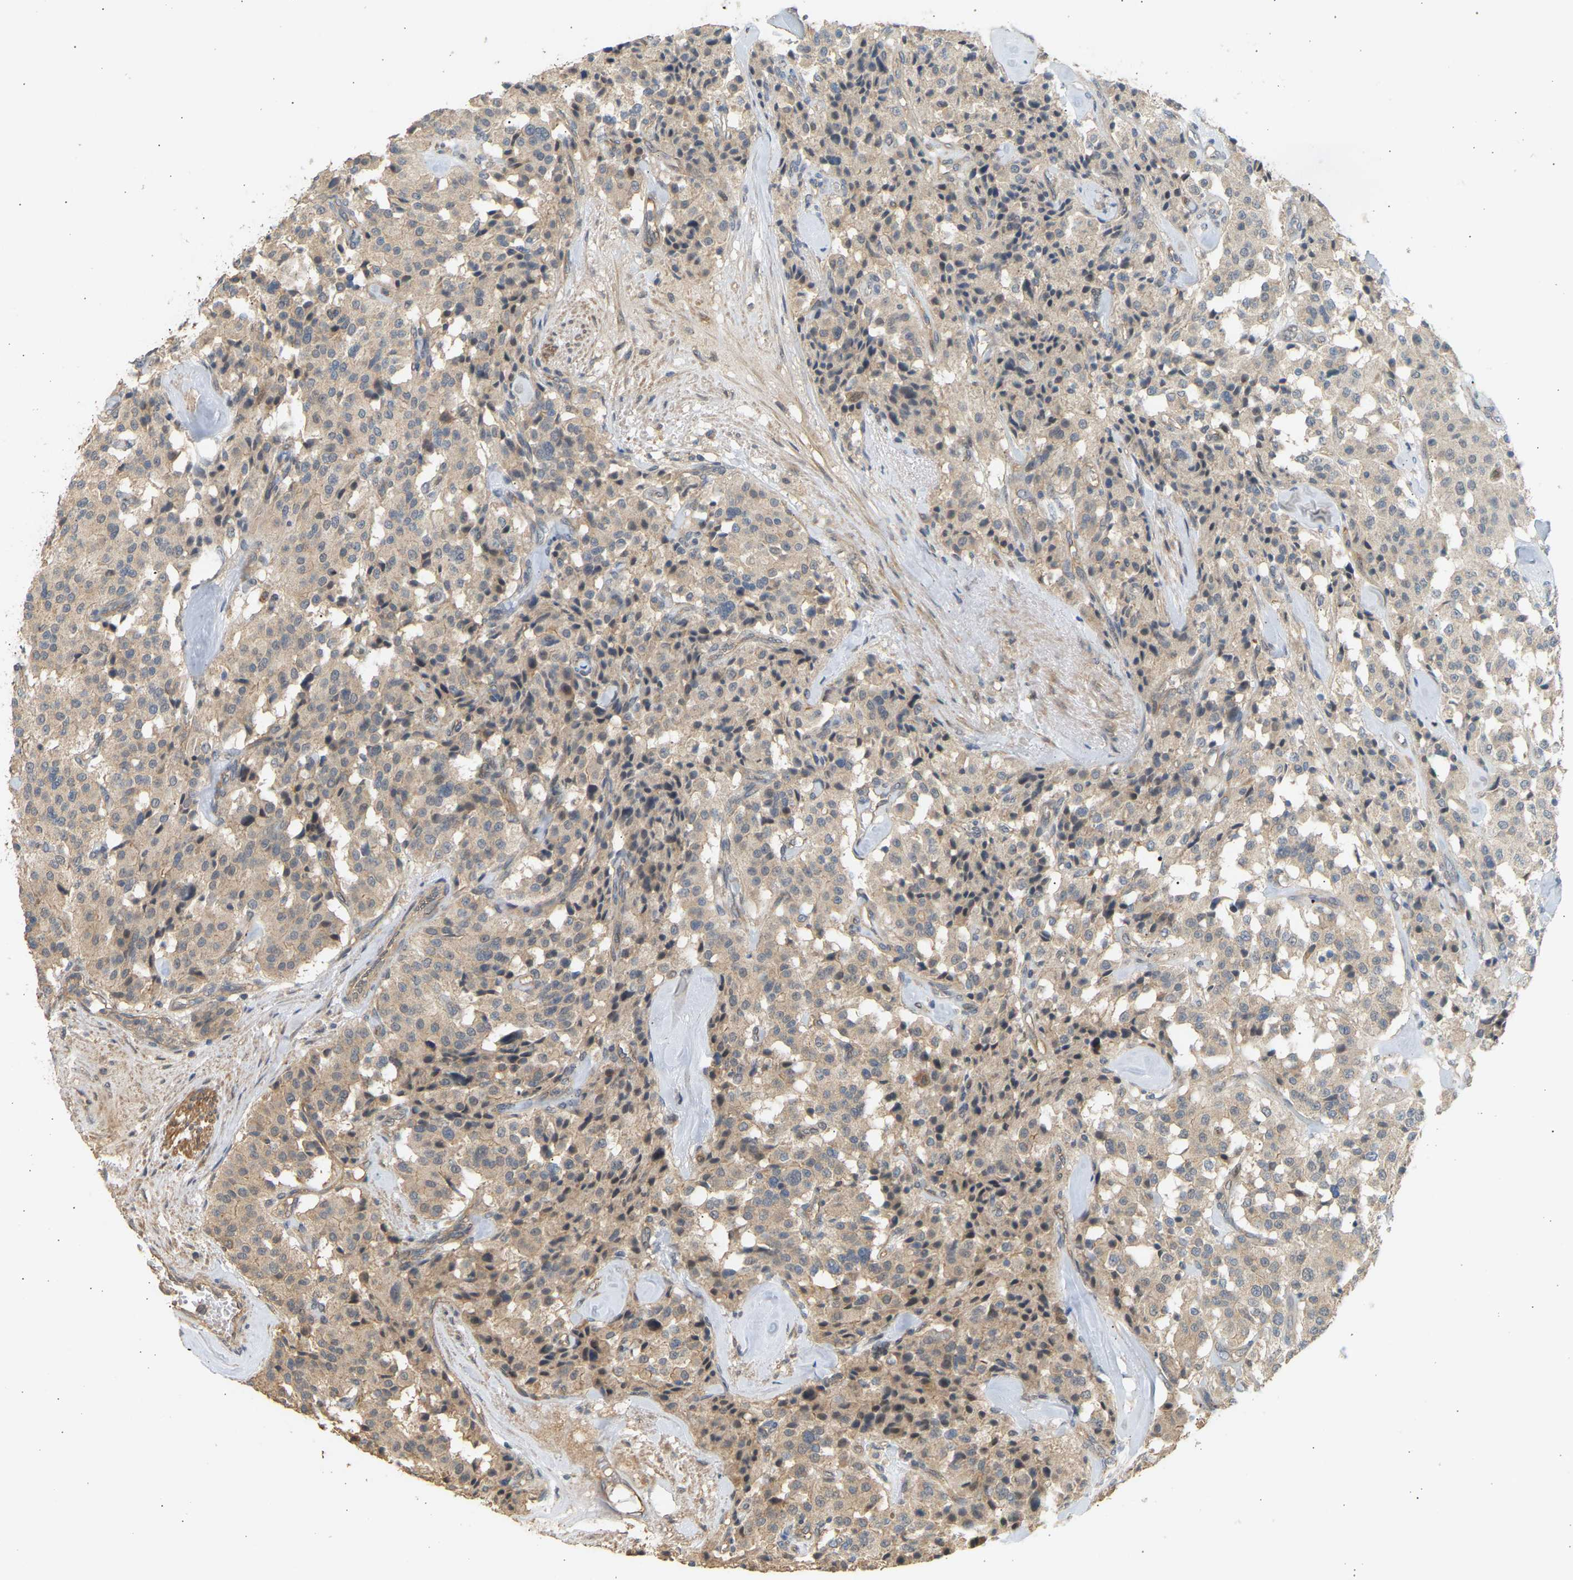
{"staining": {"intensity": "weak", "quantity": ">75%", "location": "cytoplasmic/membranous"}, "tissue": "carcinoid", "cell_type": "Tumor cells", "image_type": "cancer", "snomed": [{"axis": "morphology", "description": "Carcinoid, malignant, NOS"}, {"axis": "topography", "description": "Lung"}], "caption": "This photomicrograph exhibits immunohistochemistry staining of human carcinoid (malignant), with low weak cytoplasmic/membranous staining in about >75% of tumor cells.", "gene": "RGL1", "patient": {"sex": "male", "age": 30}}